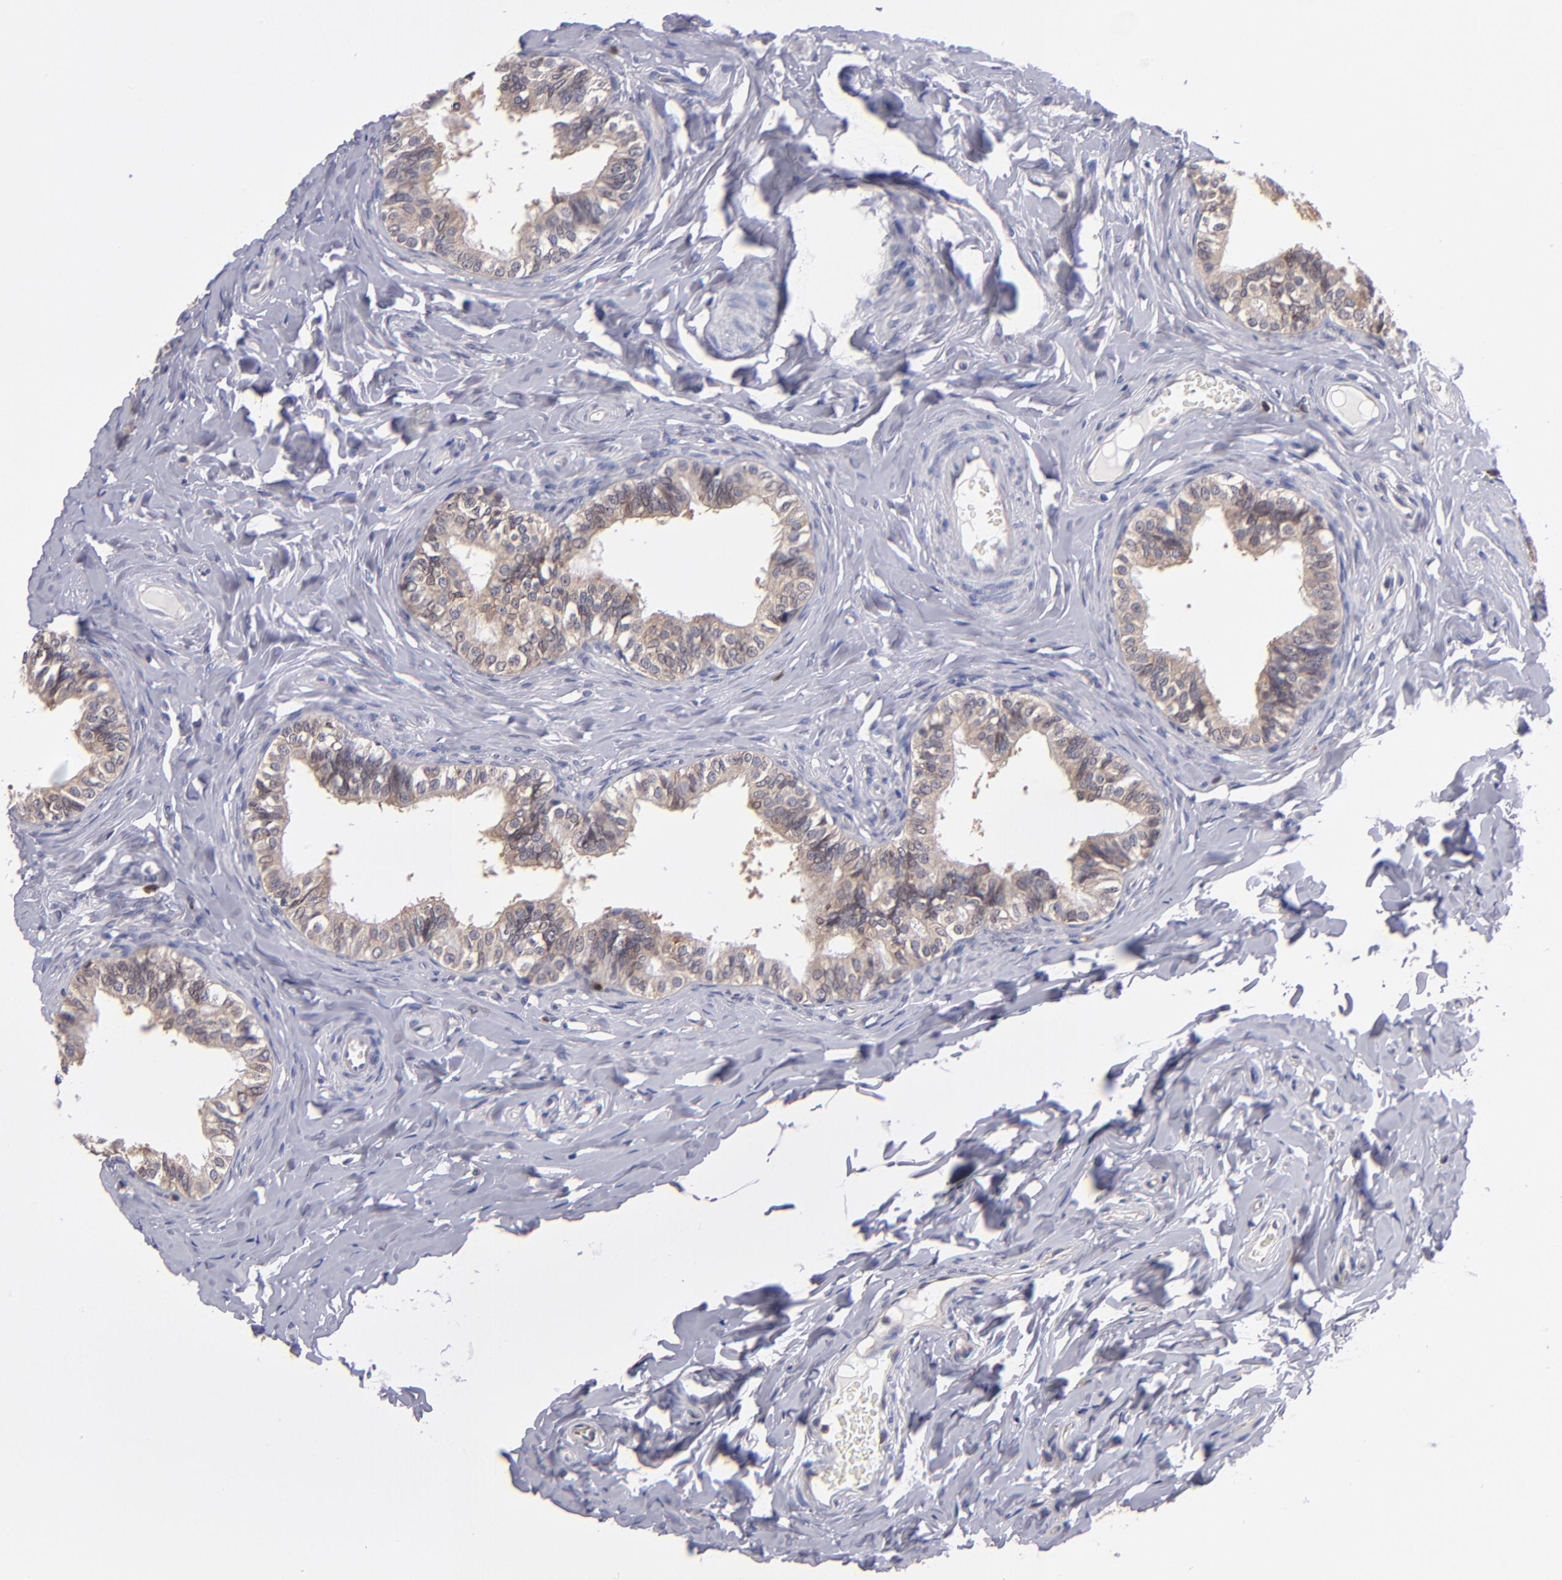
{"staining": {"intensity": "weak", "quantity": ">75%", "location": "cytoplasmic/membranous"}, "tissue": "epididymis", "cell_type": "Glandular cells", "image_type": "normal", "snomed": [{"axis": "morphology", "description": "Normal tissue, NOS"}, {"axis": "topography", "description": "Soft tissue"}, {"axis": "topography", "description": "Epididymis"}], "caption": "A micrograph showing weak cytoplasmic/membranous expression in about >75% of glandular cells in unremarkable epididymis, as visualized by brown immunohistochemical staining.", "gene": "EIF3L", "patient": {"sex": "male", "age": 26}}